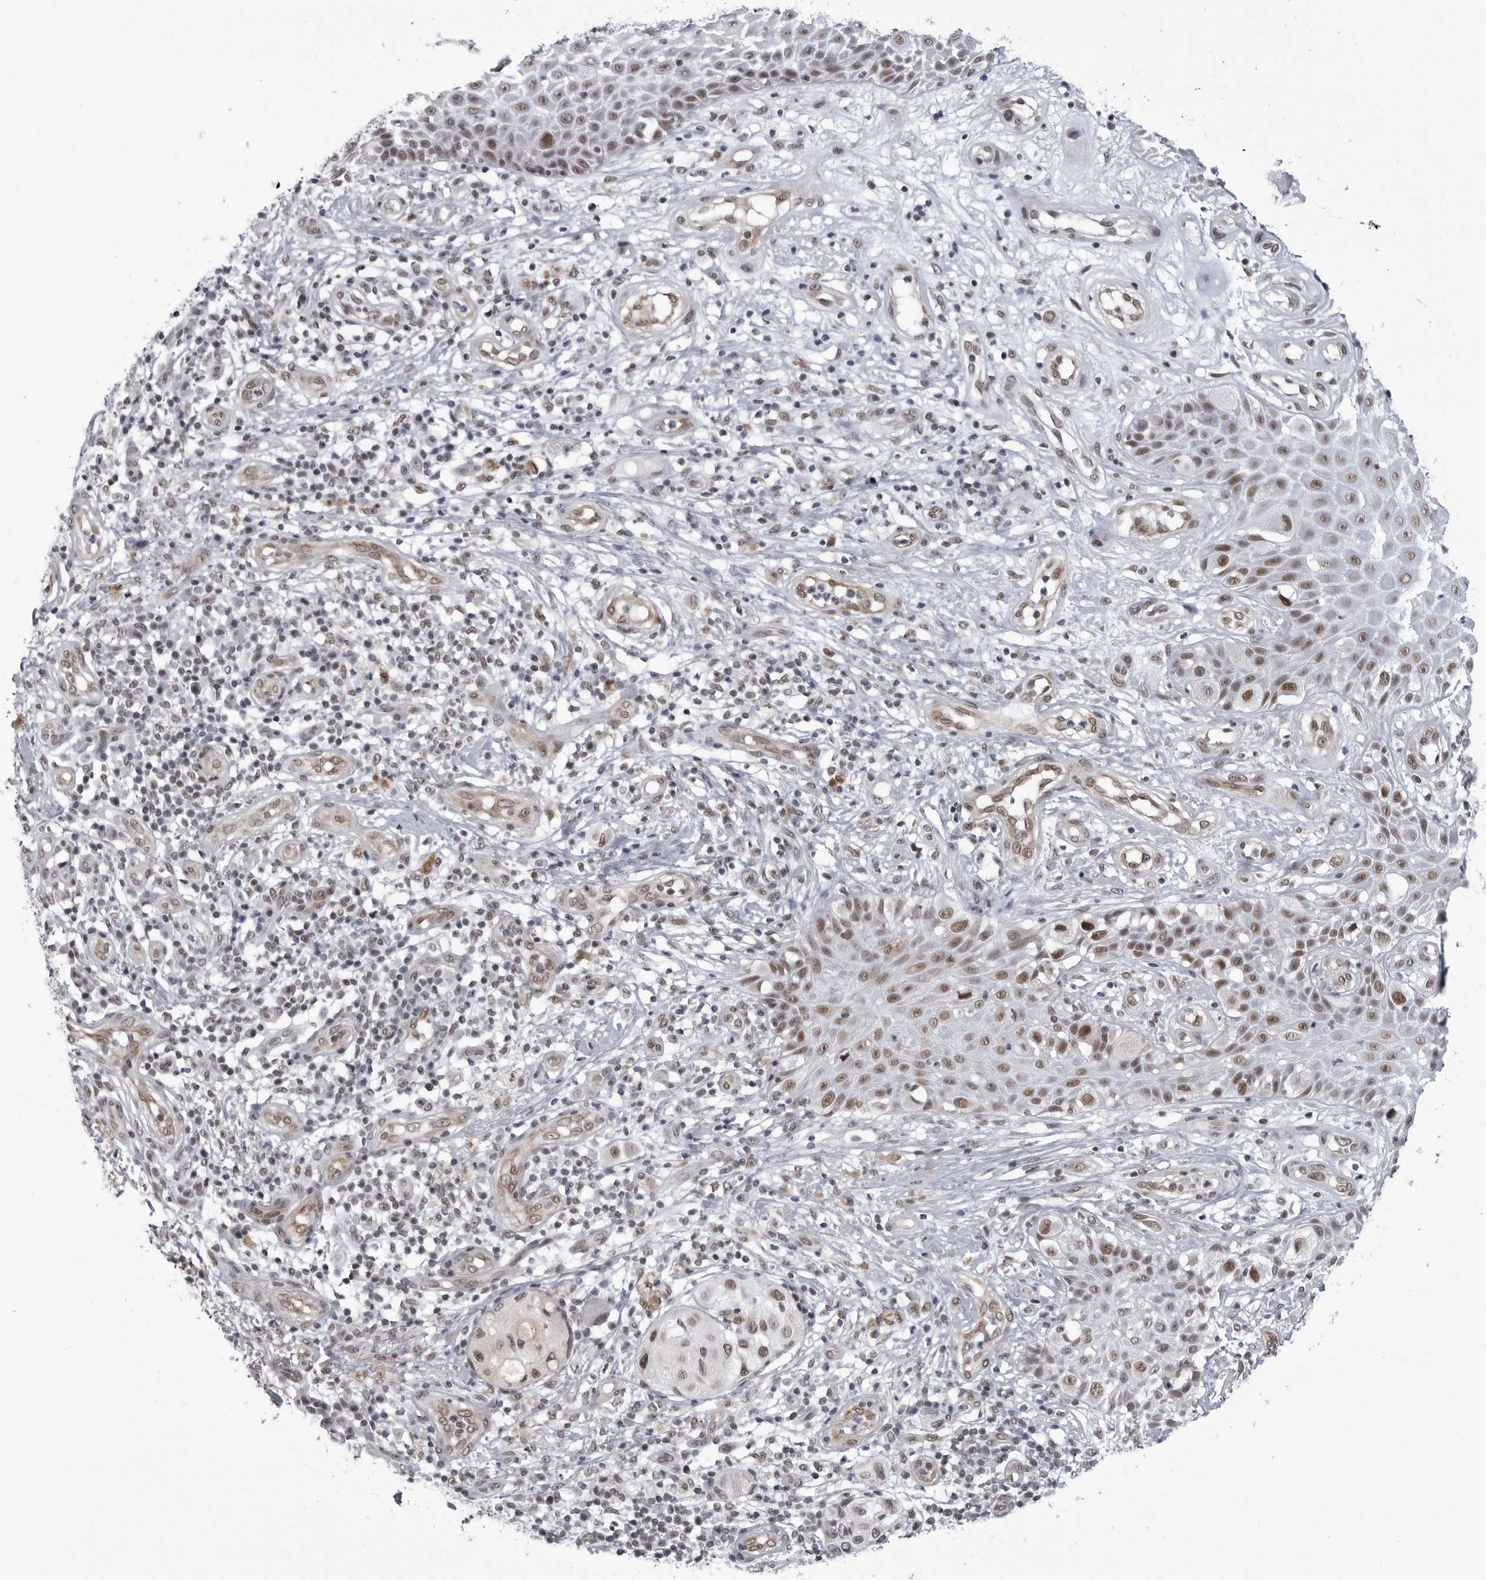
{"staining": {"intensity": "moderate", "quantity": ">75%", "location": "nuclear"}, "tissue": "melanoma", "cell_type": "Tumor cells", "image_type": "cancer", "snomed": [{"axis": "morphology", "description": "Malignant melanoma, NOS"}, {"axis": "topography", "description": "Skin"}], "caption": "A brown stain labels moderate nuclear positivity of a protein in human malignant melanoma tumor cells. (DAB IHC with brightfield microscopy, high magnification).", "gene": "RNF26", "patient": {"sex": "female", "age": 81}}